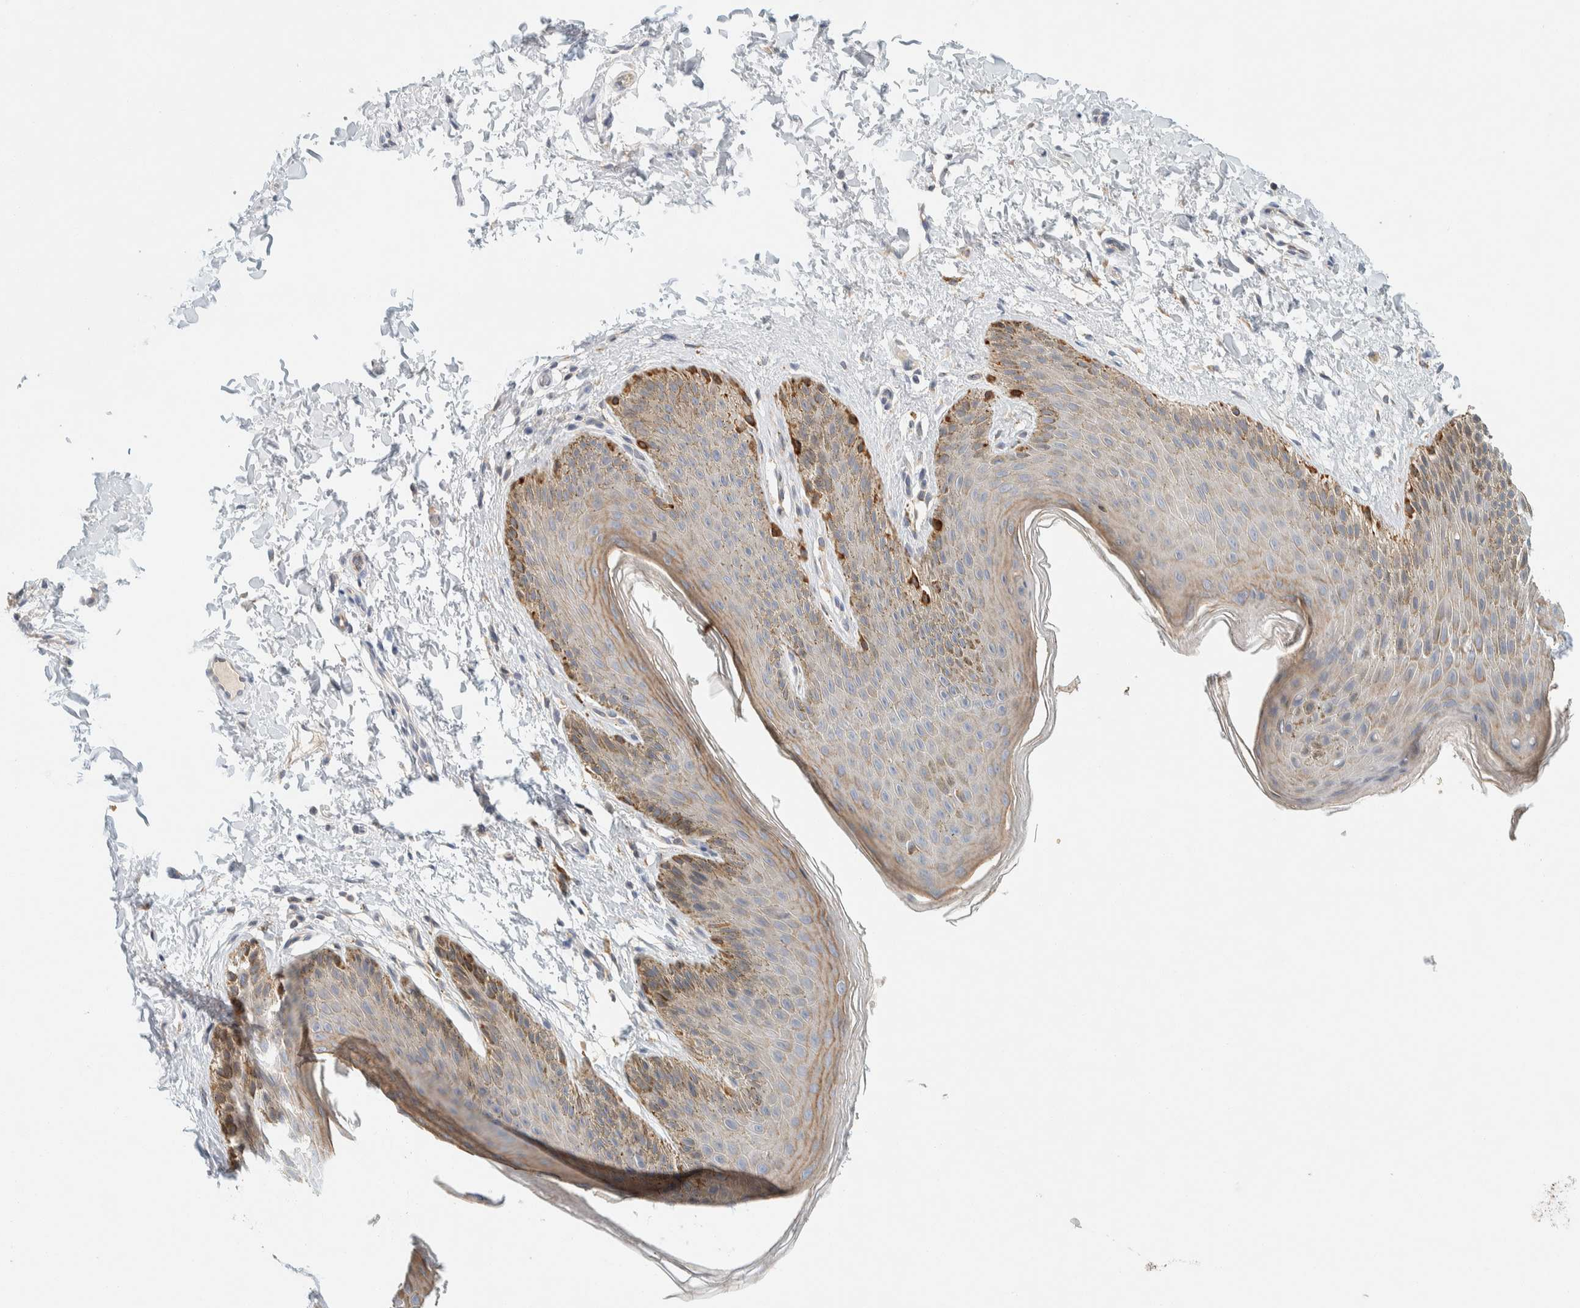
{"staining": {"intensity": "strong", "quantity": "<25%", "location": "cytoplasmic/membranous"}, "tissue": "skin", "cell_type": "Epidermal cells", "image_type": "normal", "snomed": [{"axis": "morphology", "description": "Normal tissue, NOS"}, {"axis": "topography", "description": "Anal"}, {"axis": "topography", "description": "Peripheral nerve tissue"}], "caption": "Benign skin reveals strong cytoplasmic/membranous staining in approximately <25% of epidermal cells.", "gene": "SUMF2", "patient": {"sex": "male", "age": 44}}